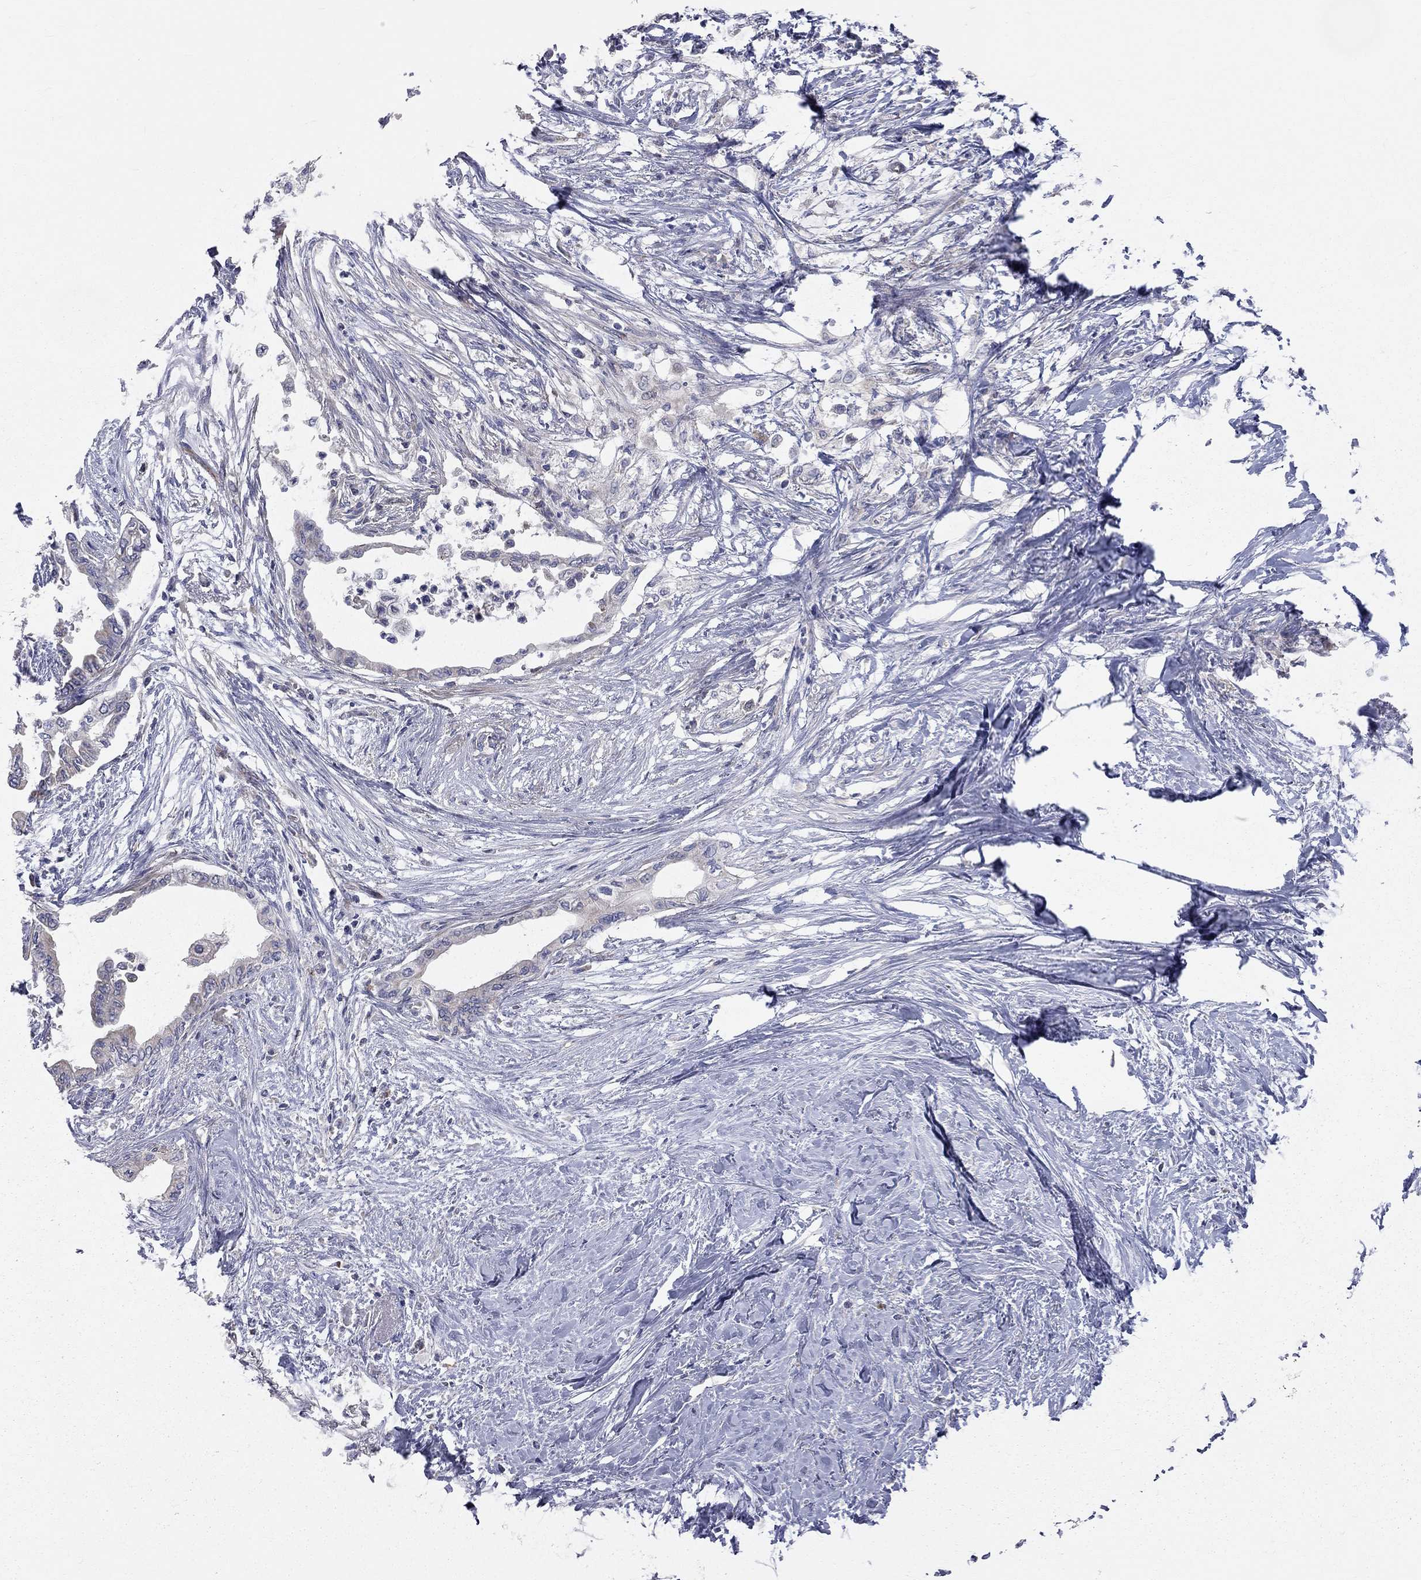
{"staining": {"intensity": "negative", "quantity": "none", "location": "none"}, "tissue": "pancreatic cancer", "cell_type": "Tumor cells", "image_type": "cancer", "snomed": [{"axis": "morphology", "description": "Normal tissue, NOS"}, {"axis": "morphology", "description": "Adenocarcinoma, NOS"}, {"axis": "topography", "description": "Pancreas"}, {"axis": "topography", "description": "Duodenum"}], "caption": "This micrograph is of pancreatic cancer stained with immunohistochemistry to label a protein in brown with the nuclei are counter-stained blue. There is no expression in tumor cells.", "gene": "KANSL1L", "patient": {"sex": "female", "age": 60}}